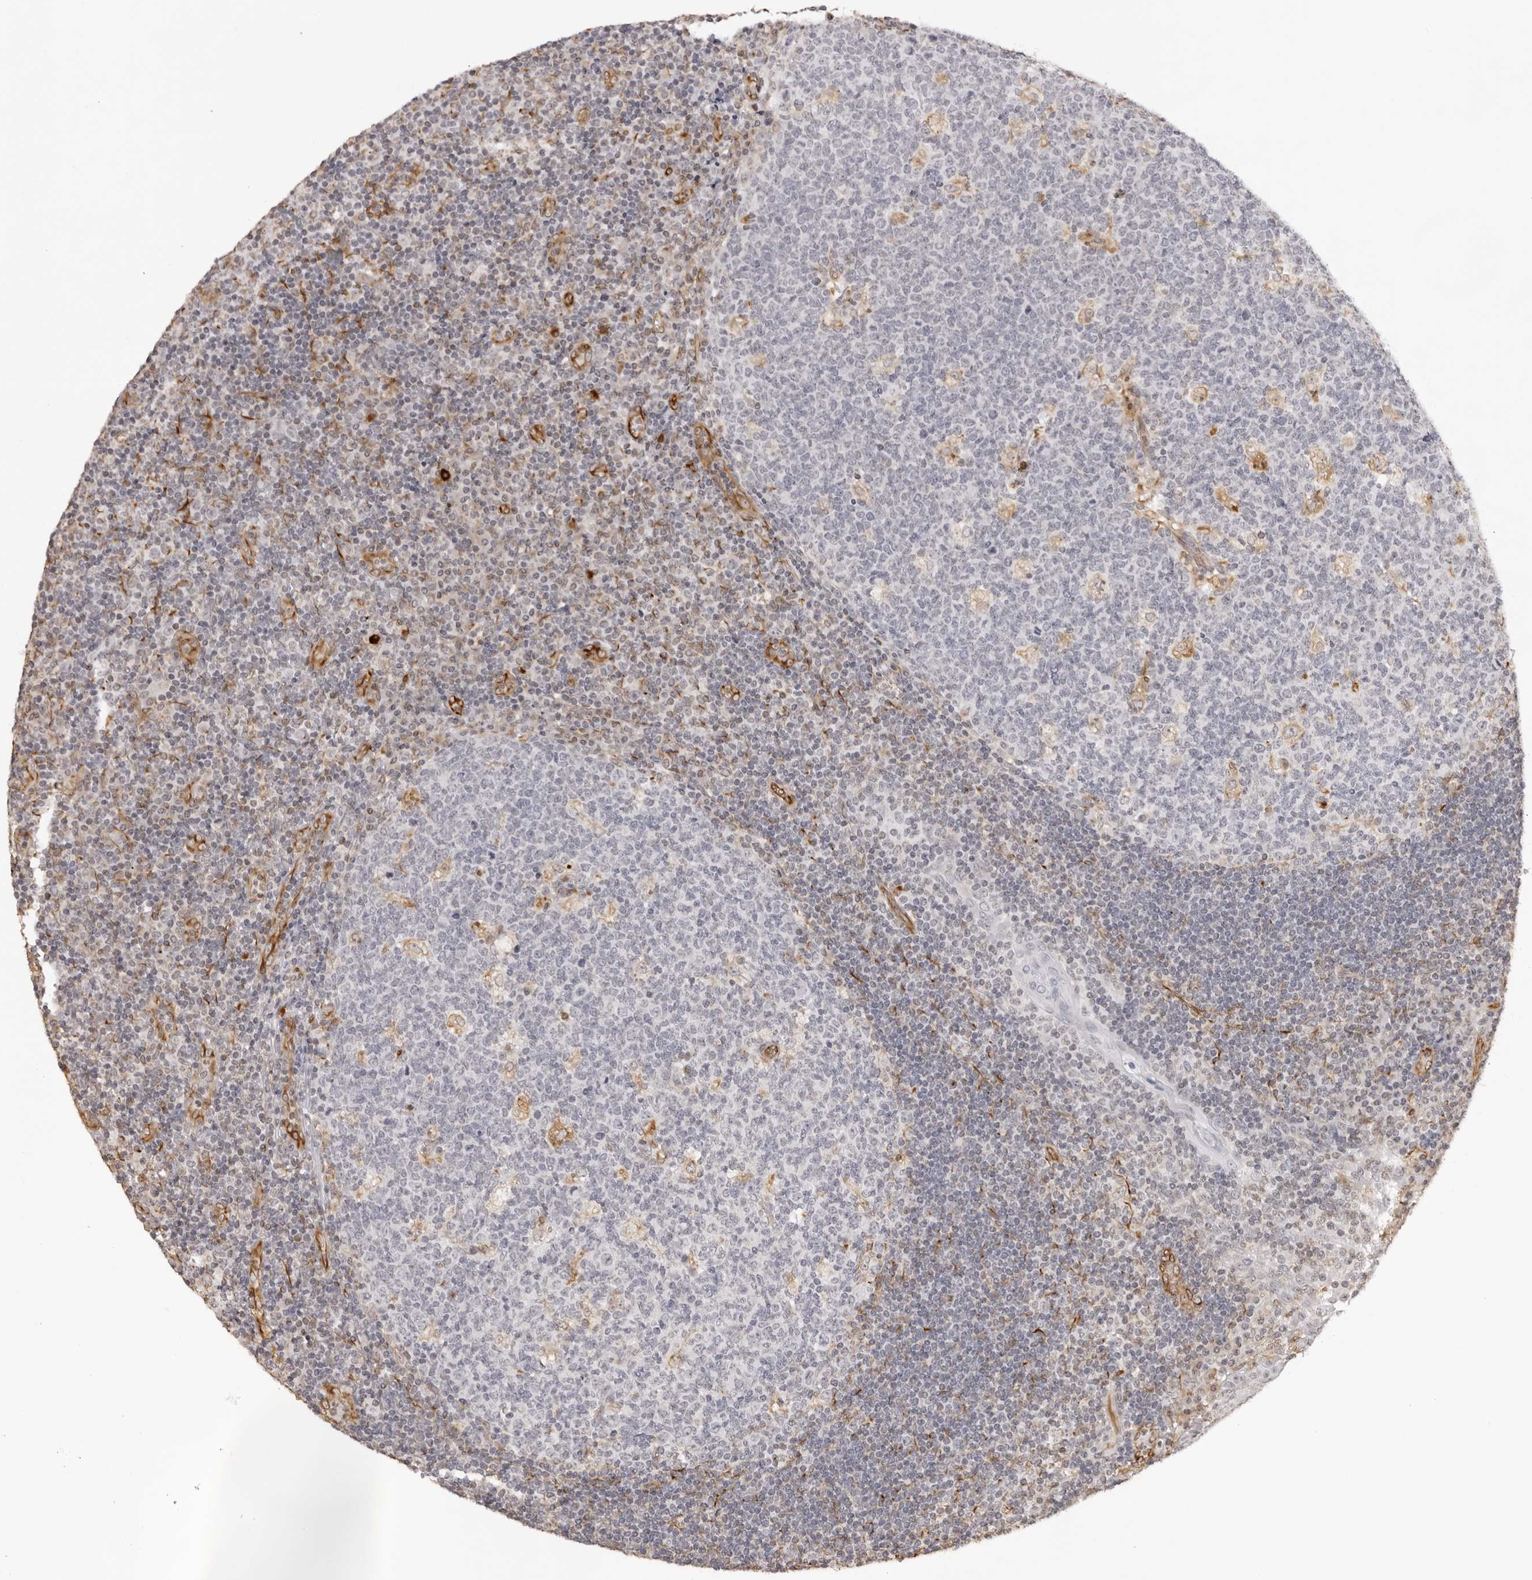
{"staining": {"intensity": "negative", "quantity": "none", "location": "none"}, "tissue": "tonsil", "cell_type": "Germinal center cells", "image_type": "normal", "snomed": [{"axis": "morphology", "description": "Normal tissue, NOS"}, {"axis": "topography", "description": "Tonsil"}], "caption": "This is an IHC micrograph of unremarkable human tonsil. There is no expression in germinal center cells.", "gene": "DYNLT5", "patient": {"sex": "female", "age": 40}}